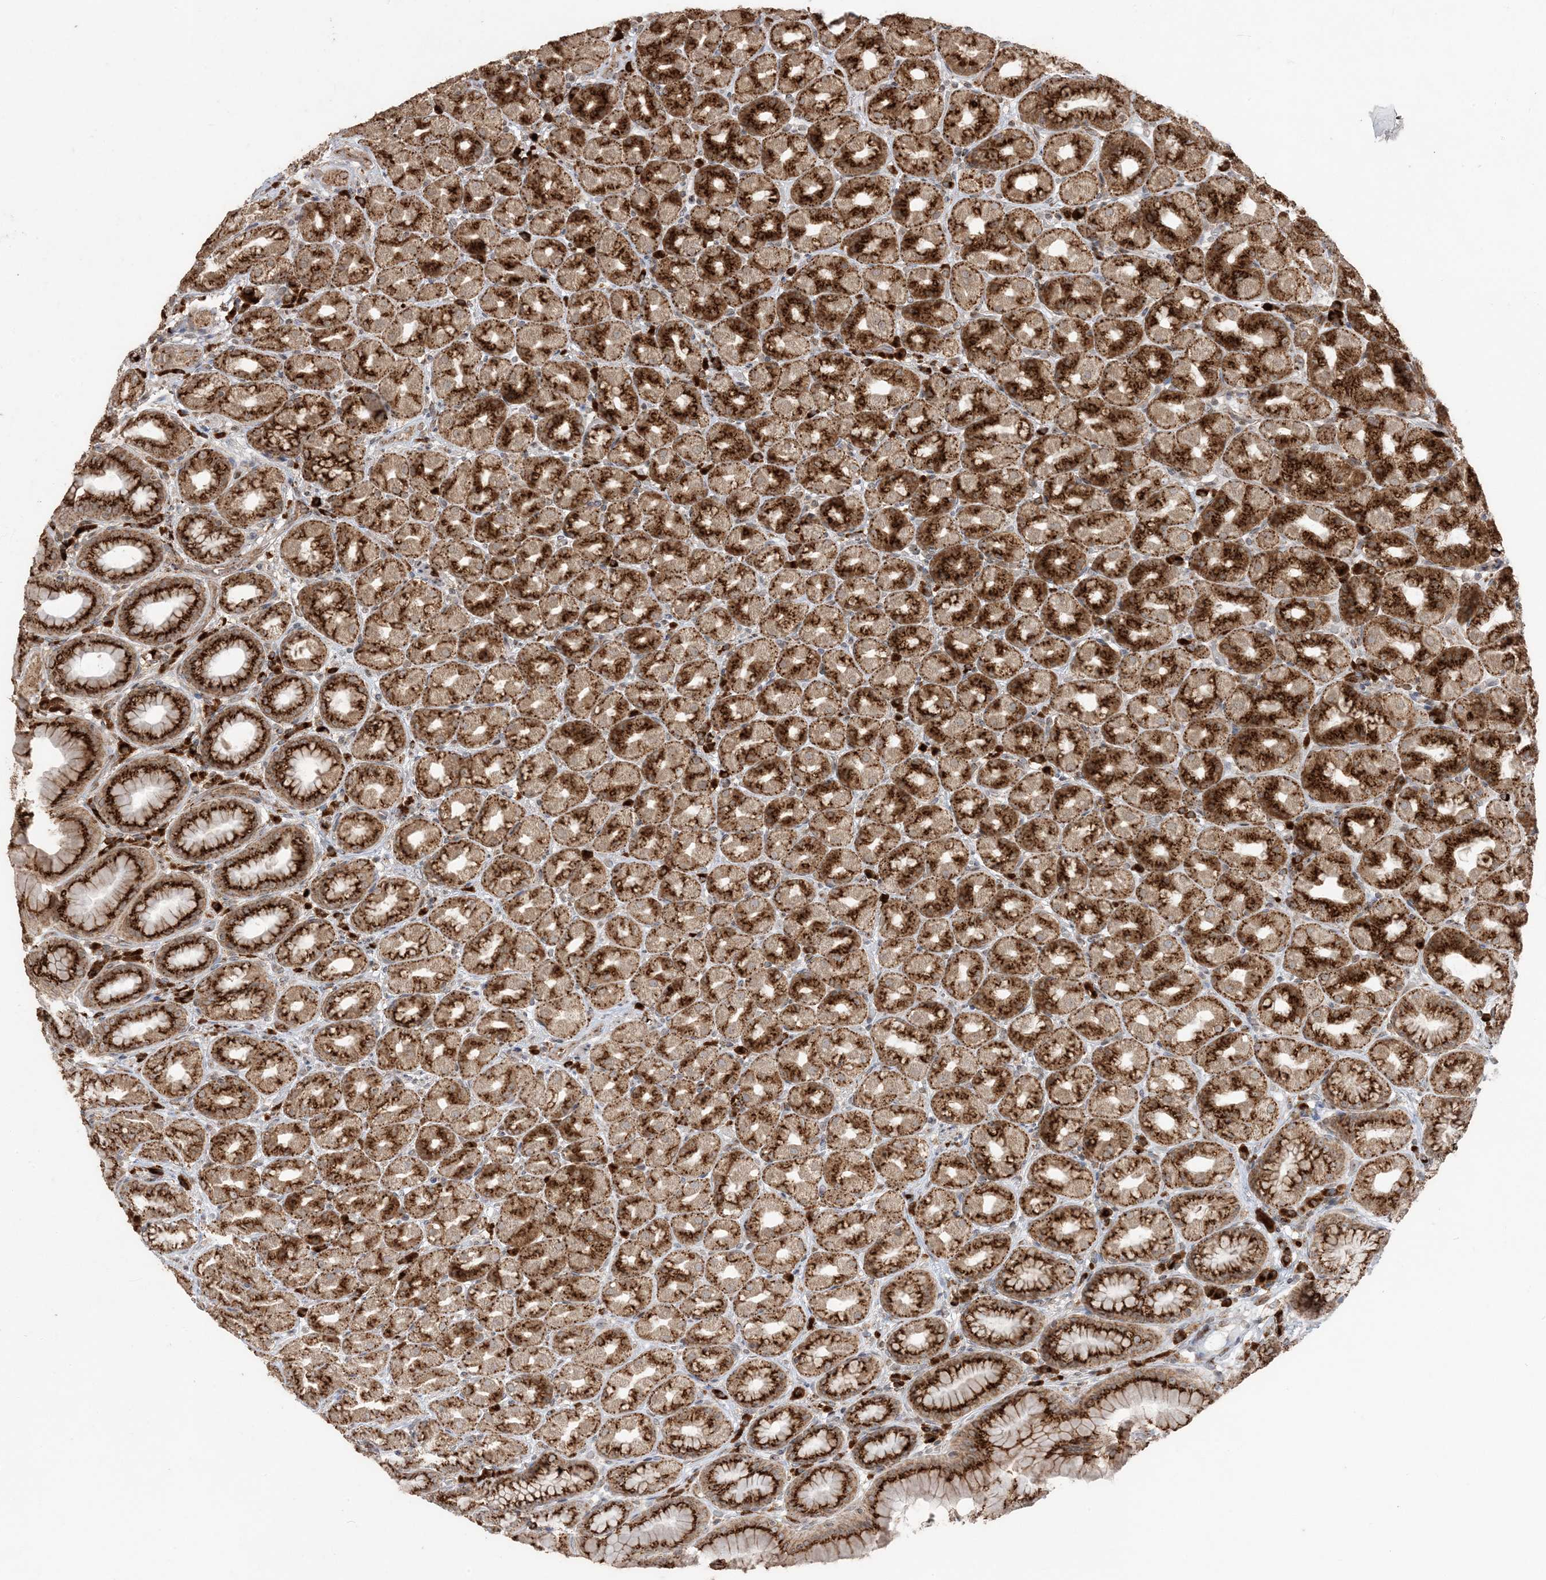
{"staining": {"intensity": "strong", "quantity": ">75%", "location": "cytoplasmic/membranous"}, "tissue": "stomach", "cell_type": "Glandular cells", "image_type": "normal", "snomed": [{"axis": "morphology", "description": "Normal tissue, NOS"}, {"axis": "topography", "description": "Stomach, upper"}], "caption": "Approximately >75% of glandular cells in benign stomach demonstrate strong cytoplasmic/membranous protein positivity as visualized by brown immunohistochemical staining.", "gene": "RER1", "patient": {"sex": "male", "age": 68}}